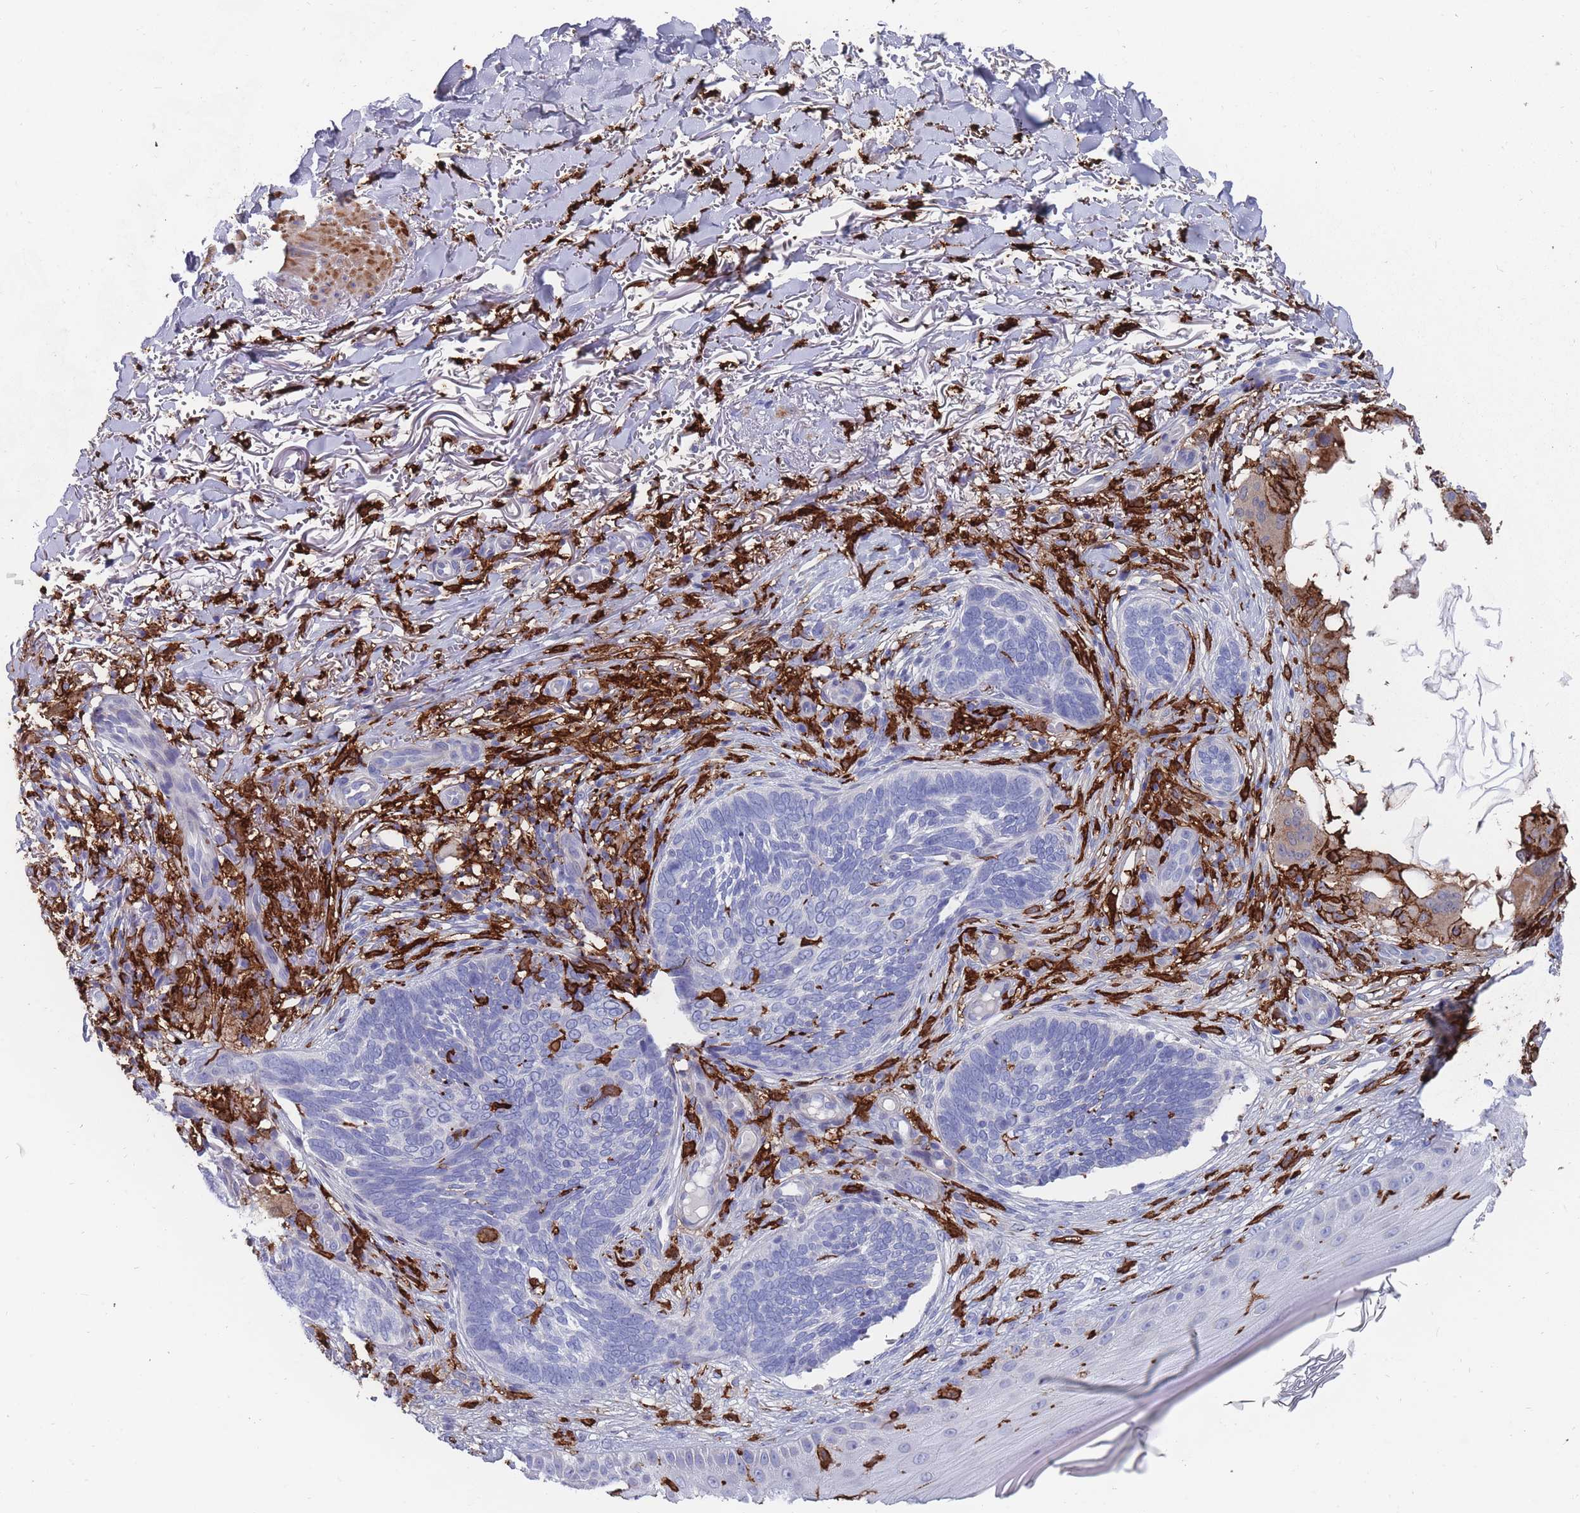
{"staining": {"intensity": "negative", "quantity": "none", "location": "none"}, "tissue": "skin cancer", "cell_type": "Tumor cells", "image_type": "cancer", "snomed": [{"axis": "morphology", "description": "Normal tissue, NOS"}, {"axis": "morphology", "description": "Basal cell carcinoma"}, {"axis": "topography", "description": "Skin"}], "caption": "Skin cancer (basal cell carcinoma) was stained to show a protein in brown. There is no significant expression in tumor cells. Nuclei are stained in blue.", "gene": "AIF1", "patient": {"sex": "female", "age": 67}}